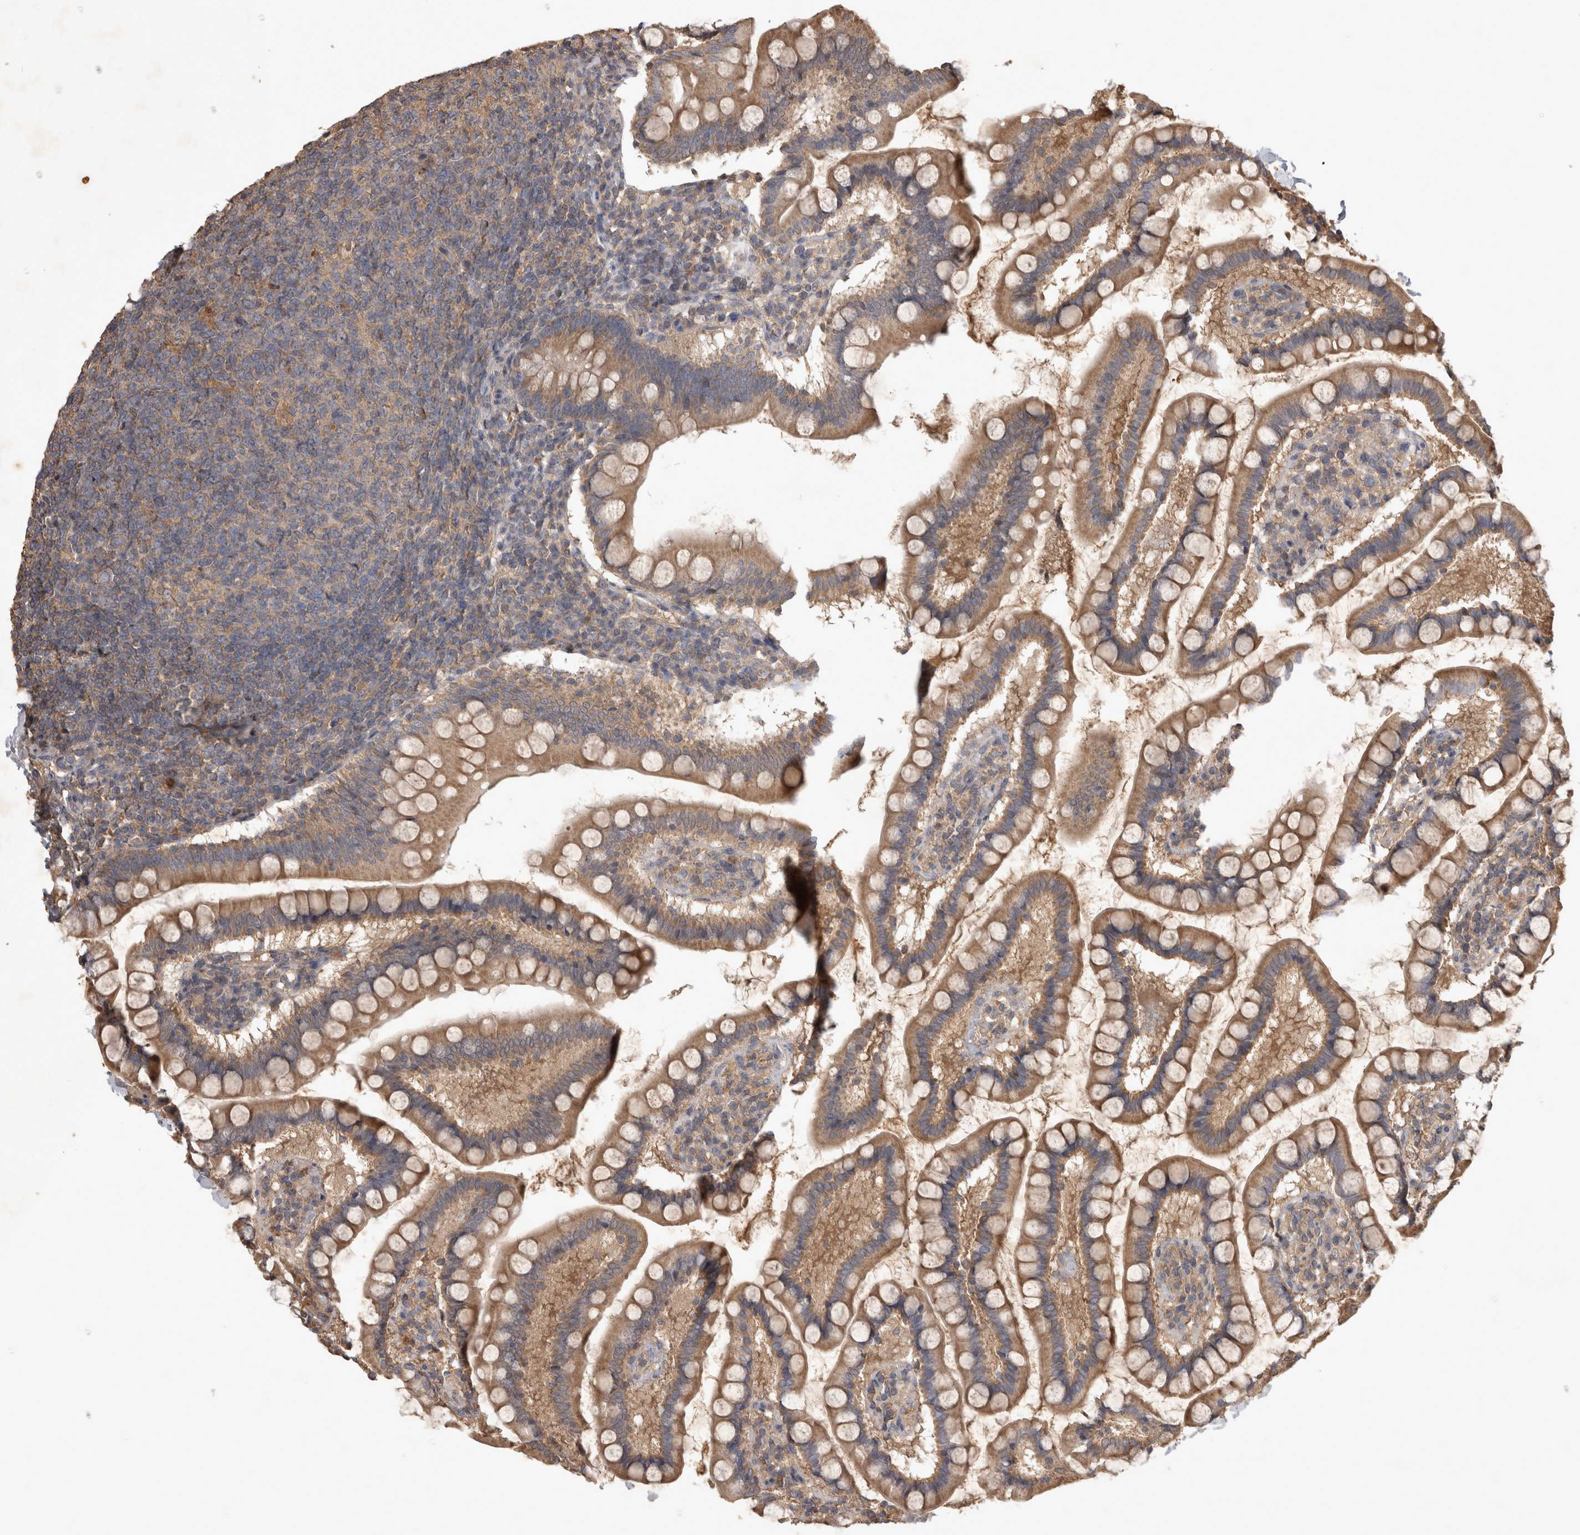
{"staining": {"intensity": "moderate", "quantity": ">75%", "location": "cytoplasmic/membranous"}, "tissue": "small intestine", "cell_type": "Glandular cells", "image_type": "normal", "snomed": [{"axis": "morphology", "description": "Normal tissue, NOS"}, {"axis": "topography", "description": "Small intestine"}], "caption": "Immunohistochemistry (IHC) (DAB) staining of unremarkable human small intestine shows moderate cytoplasmic/membranous protein positivity in about >75% of glandular cells.", "gene": "TRMT61B", "patient": {"sex": "female", "age": 84}}